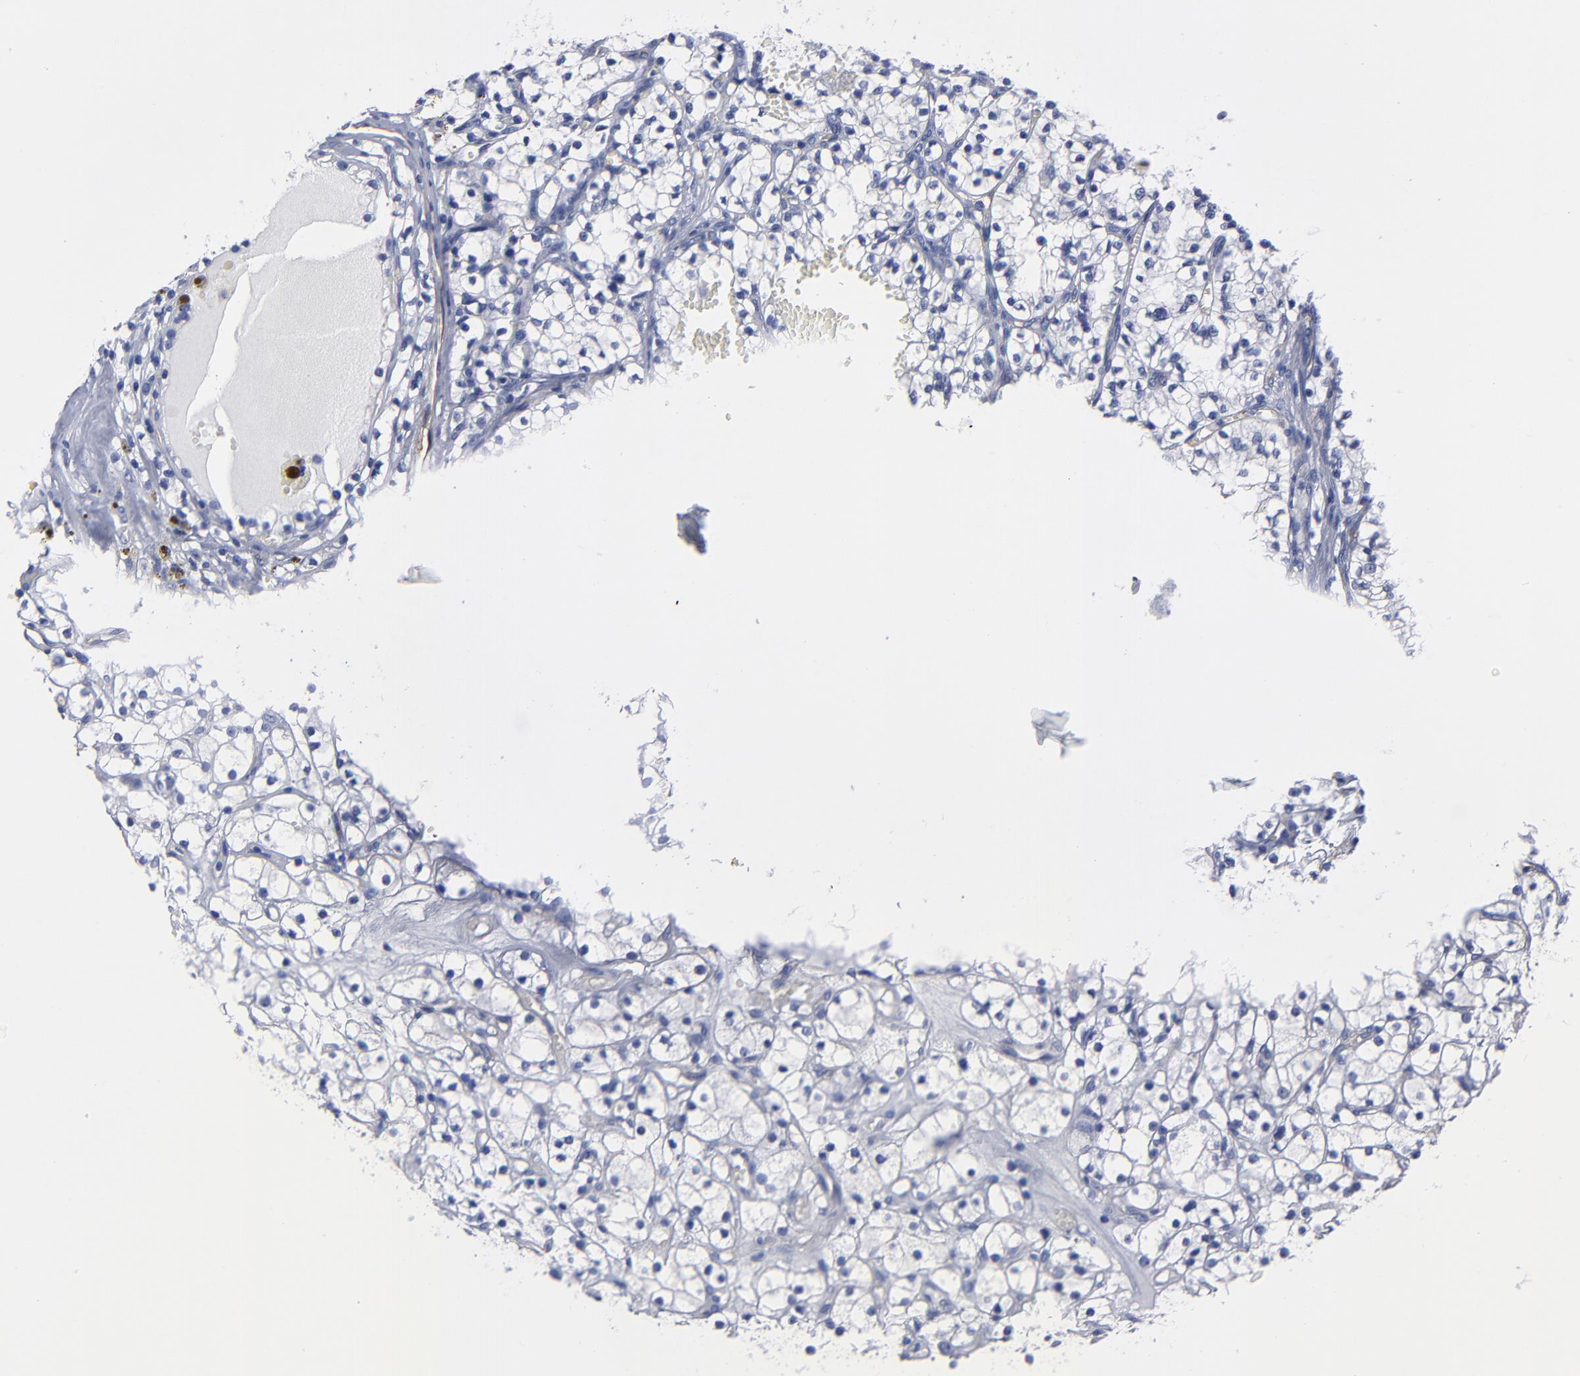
{"staining": {"intensity": "negative", "quantity": "none", "location": "none"}, "tissue": "renal cancer", "cell_type": "Tumor cells", "image_type": "cancer", "snomed": [{"axis": "morphology", "description": "Adenocarcinoma, NOS"}, {"axis": "topography", "description": "Kidney"}], "caption": "An immunohistochemistry micrograph of adenocarcinoma (renal) is shown. There is no staining in tumor cells of adenocarcinoma (renal).", "gene": "TM4SF1", "patient": {"sex": "male", "age": 61}}